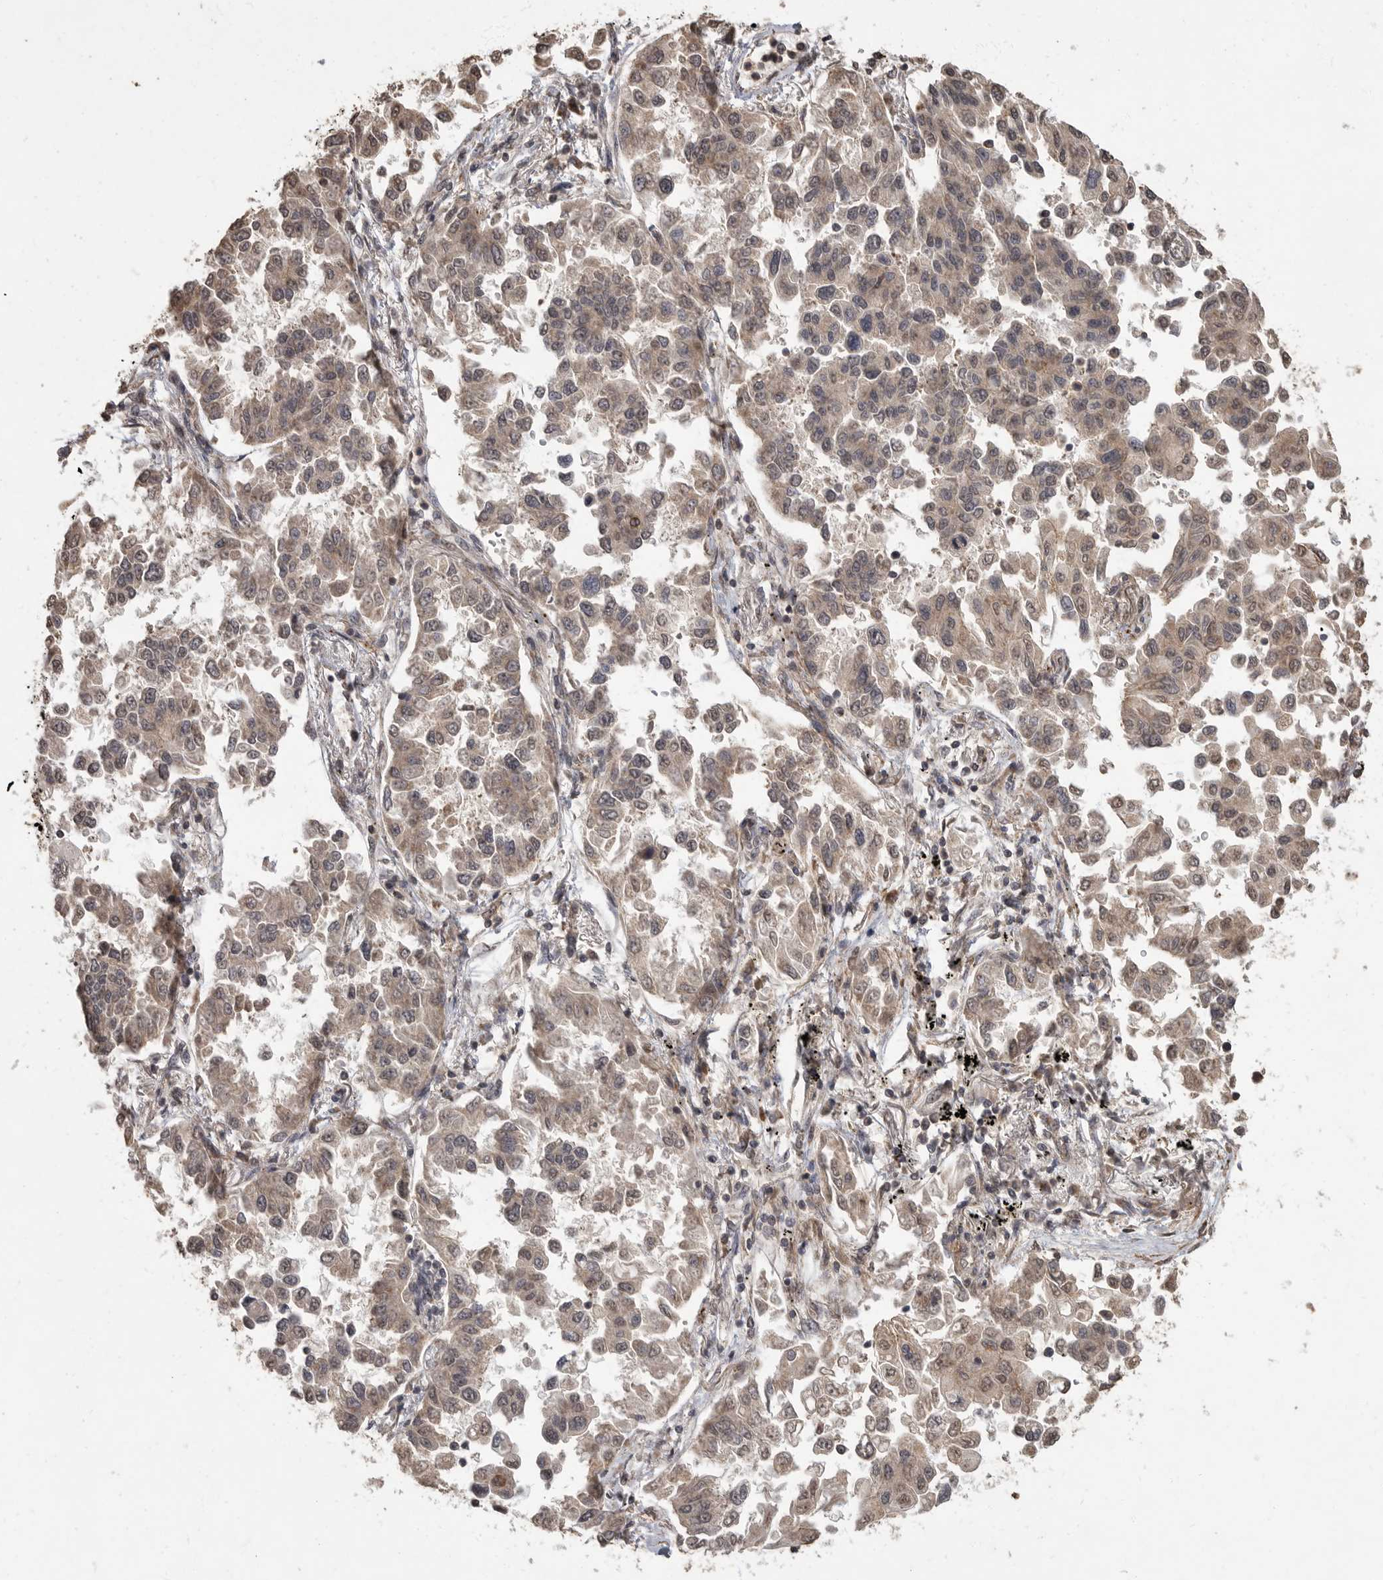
{"staining": {"intensity": "weak", "quantity": ">75%", "location": "cytoplasmic/membranous"}, "tissue": "lung cancer", "cell_type": "Tumor cells", "image_type": "cancer", "snomed": [{"axis": "morphology", "description": "Adenocarcinoma, NOS"}, {"axis": "topography", "description": "Lung"}], "caption": "Immunohistochemical staining of human lung cancer exhibits low levels of weak cytoplasmic/membranous protein staining in approximately >75% of tumor cells.", "gene": "MAFG", "patient": {"sex": "female", "age": 67}}